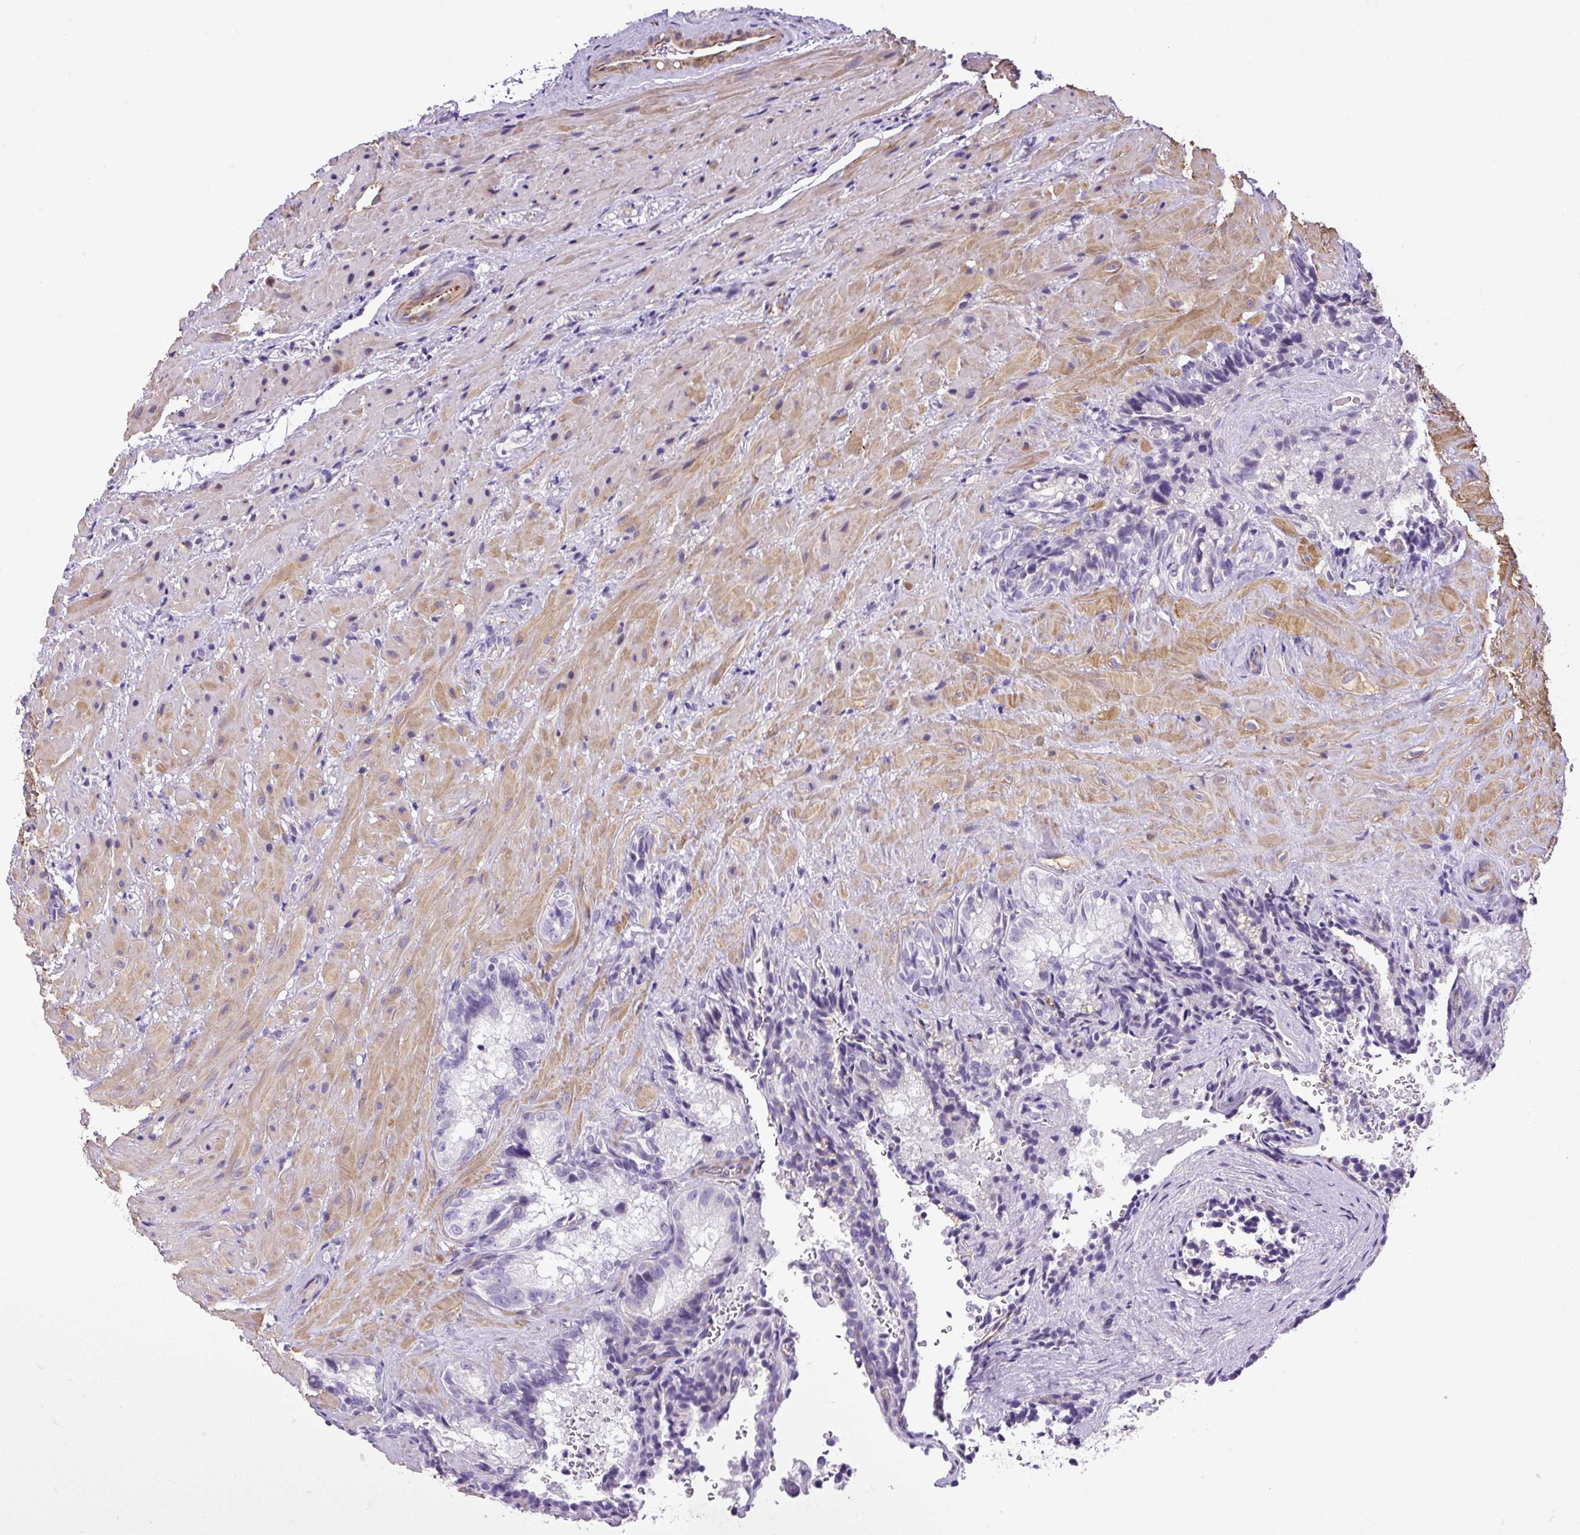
{"staining": {"intensity": "negative", "quantity": "none", "location": "none"}, "tissue": "seminal vesicle", "cell_type": "Glandular cells", "image_type": "normal", "snomed": [{"axis": "morphology", "description": "Normal tissue, NOS"}, {"axis": "topography", "description": "Seminal veicle"}], "caption": "Immunohistochemistry image of unremarkable seminal vesicle stained for a protein (brown), which exhibits no staining in glandular cells. (DAB (3,3'-diaminobenzidine) immunohistochemistry with hematoxylin counter stain).", "gene": "VWA7", "patient": {"sex": "male", "age": 47}}